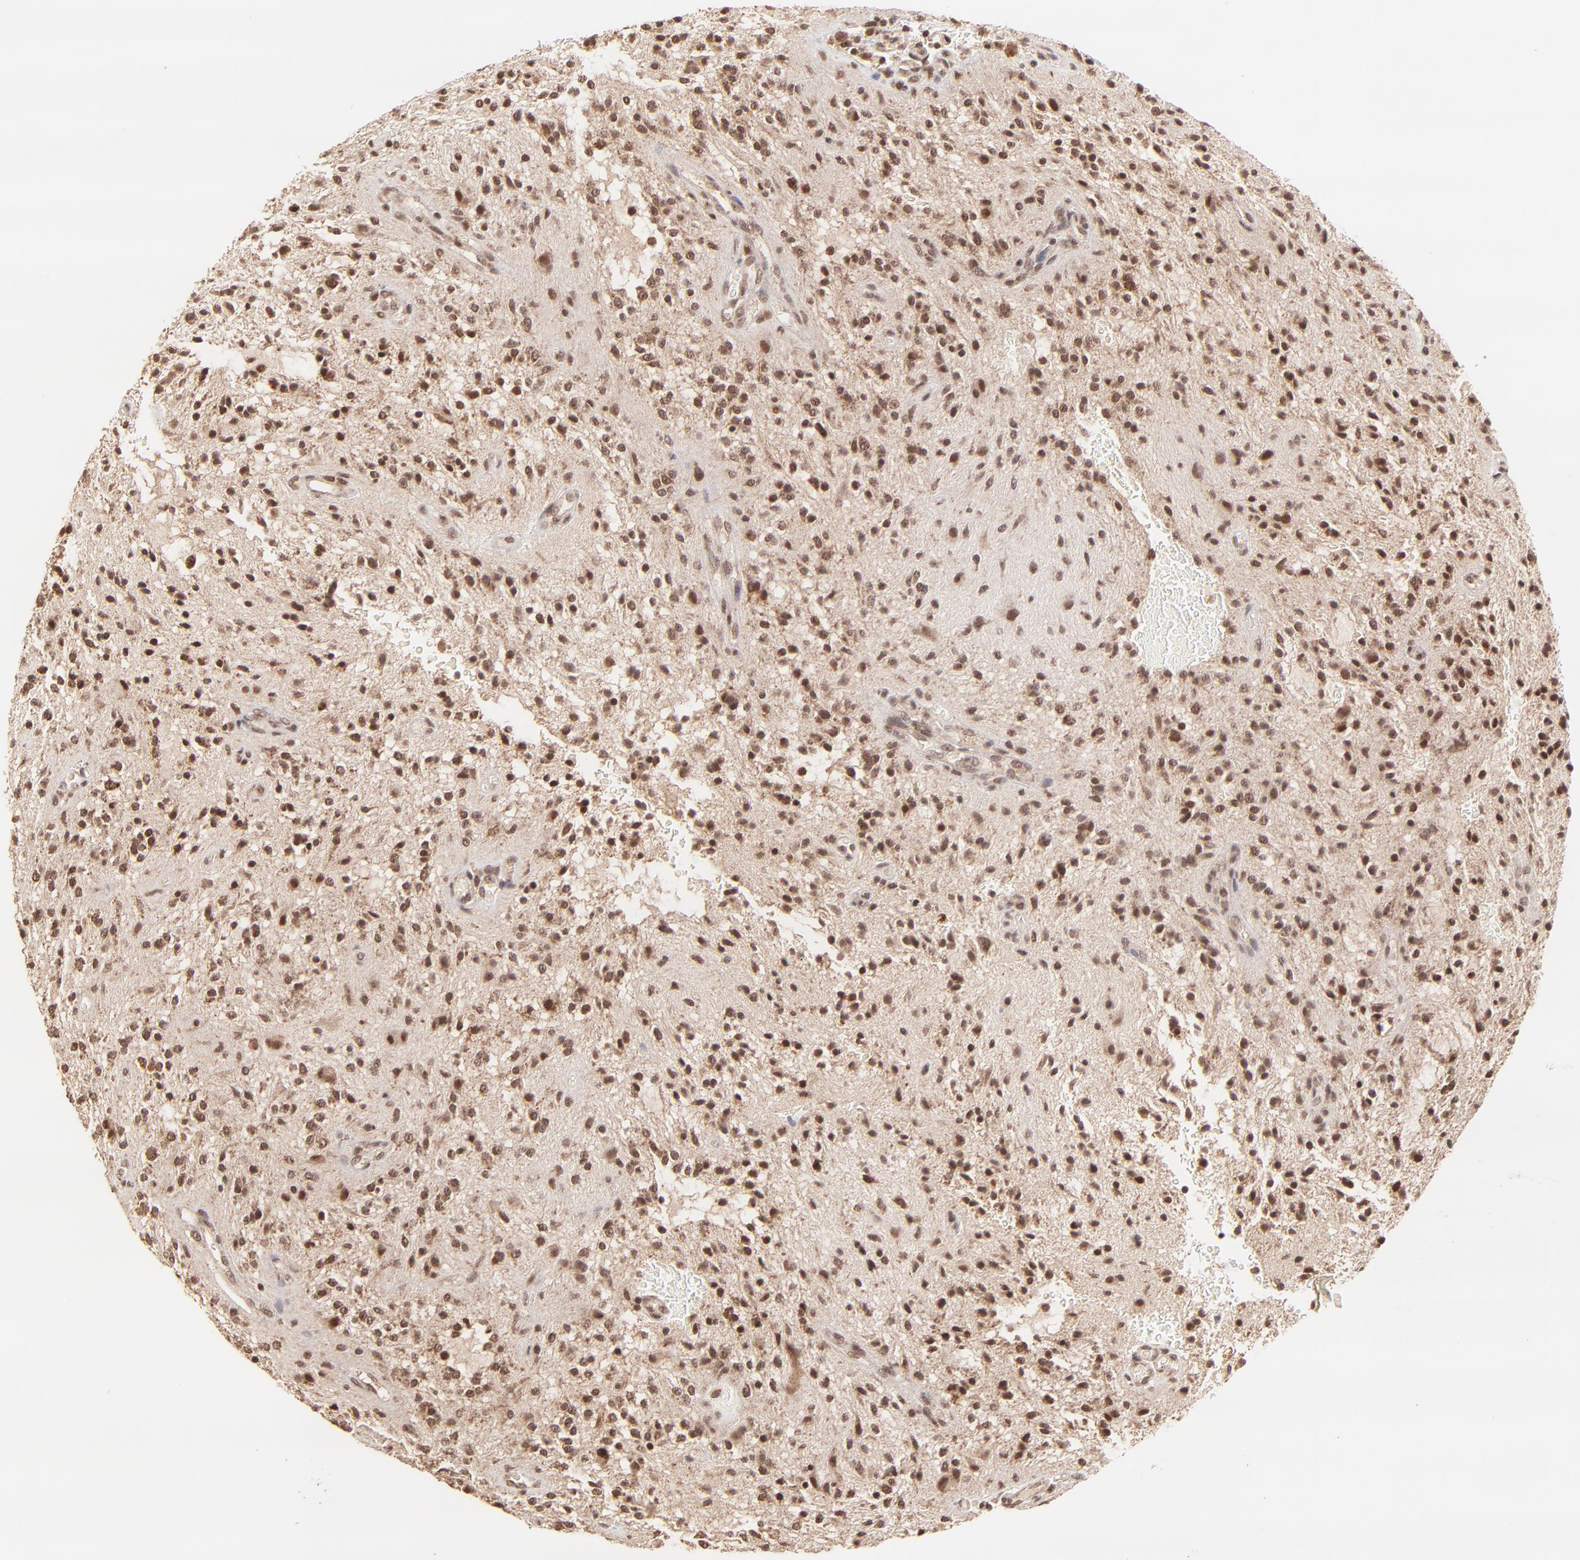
{"staining": {"intensity": "strong", "quantity": ">75%", "location": "nuclear"}, "tissue": "glioma", "cell_type": "Tumor cells", "image_type": "cancer", "snomed": [{"axis": "morphology", "description": "Glioma, malignant, NOS"}, {"axis": "topography", "description": "Cerebellum"}], "caption": "Glioma was stained to show a protein in brown. There is high levels of strong nuclear staining in approximately >75% of tumor cells. (brown staining indicates protein expression, while blue staining denotes nuclei).", "gene": "MED15", "patient": {"sex": "female", "age": 10}}